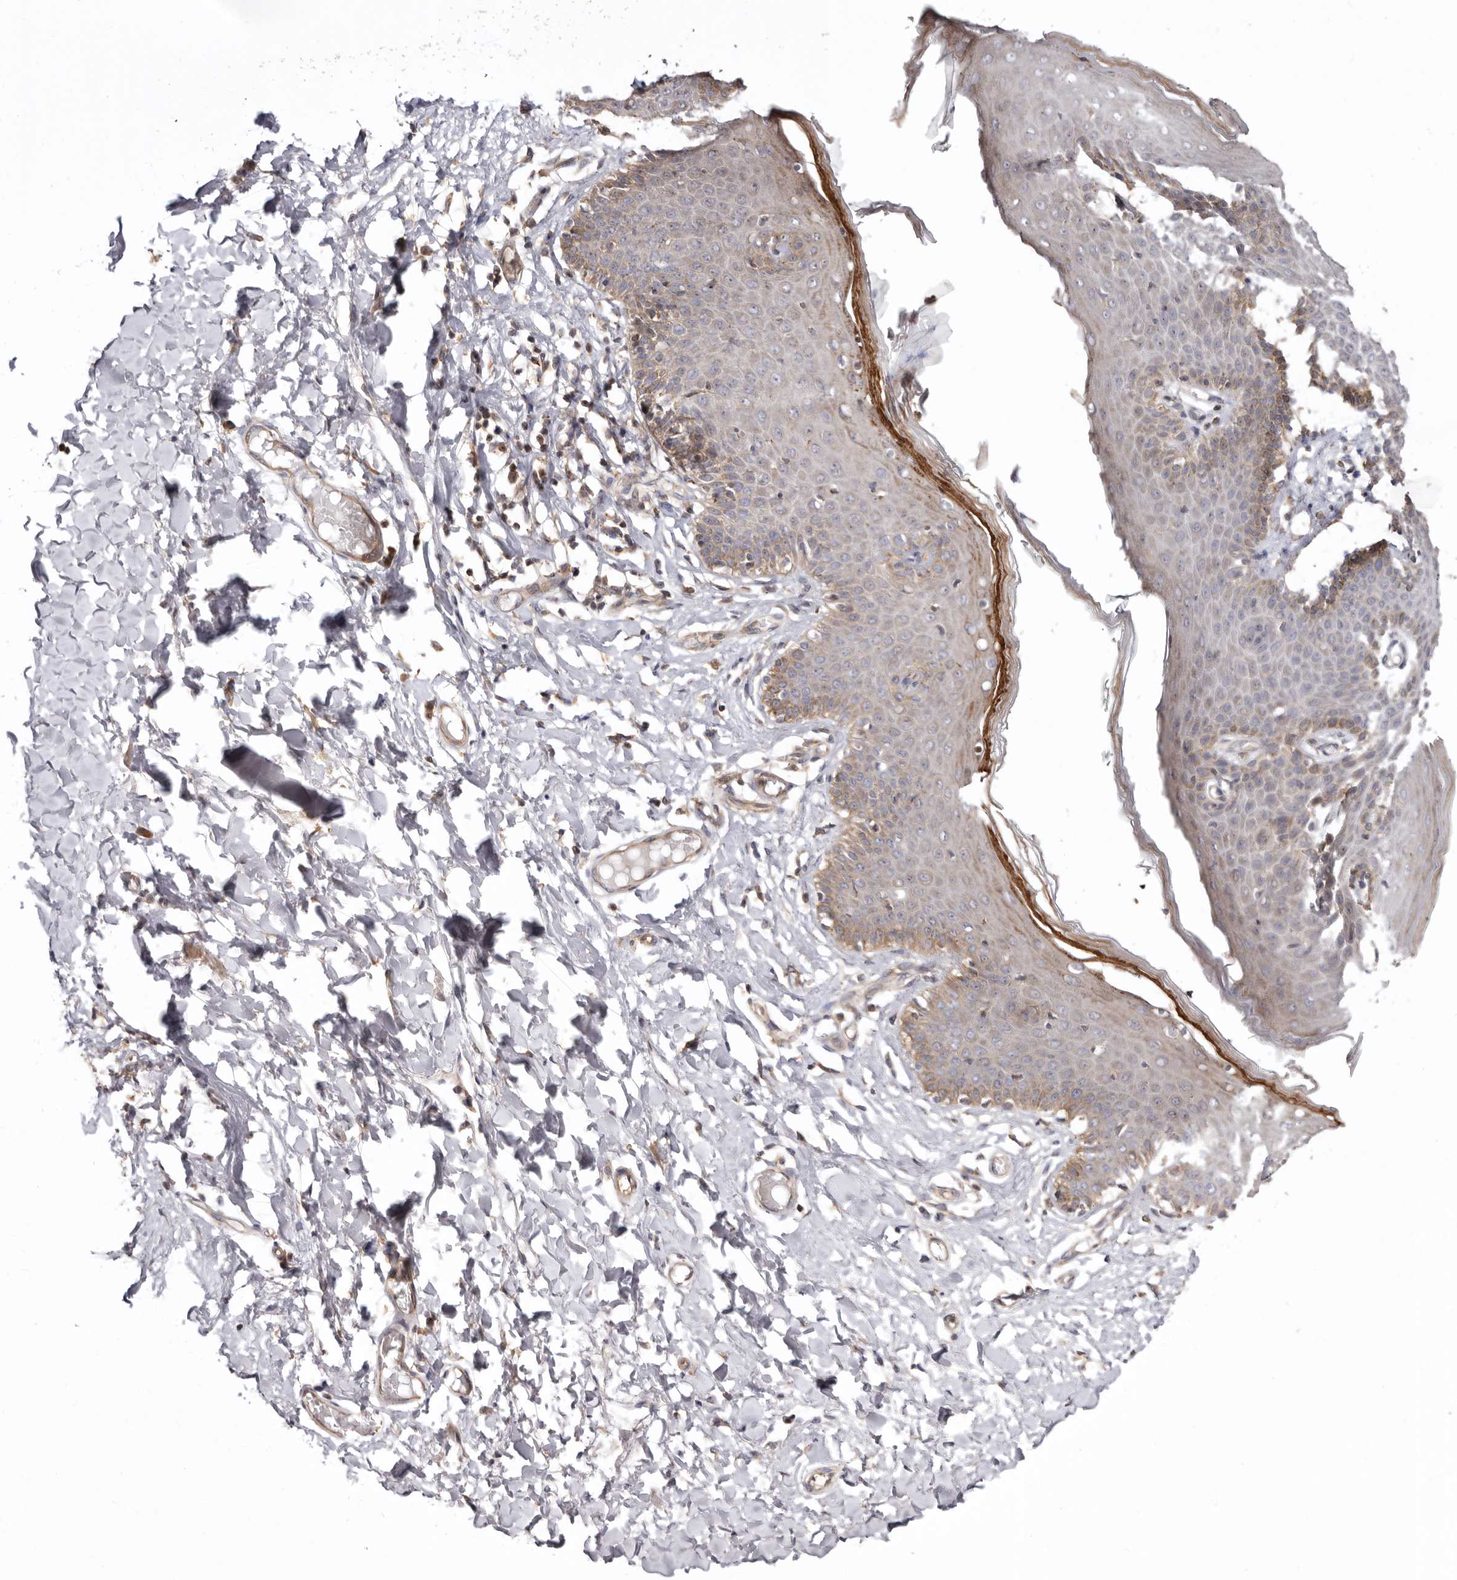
{"staining": {"intensity": "moderate", "quantity": "<25%", "location": "cytoplasmic/membranous"}, "tissue": "skin", "cell_type": "Epidermal cells", "image_type": "normal", "snomed": [{"axis": "morphology", "description": "Normal tissue, NOS"}, {"axis": "topography", "description": "Vulva"}], "caption": "DAB immunohistochemical staining of normal skin demonstrates moderate cytoplasmic/membranous protein expression in approximately <25% of epidermal cells. The staining was performed using DAB (3,3'-diaminobenzidine), with brown indicating positive protein expression. Nuclei are stained blue with hematoxylin.", "gene": "TMUB1", "patient": {"sex": "female", "age": 66}}